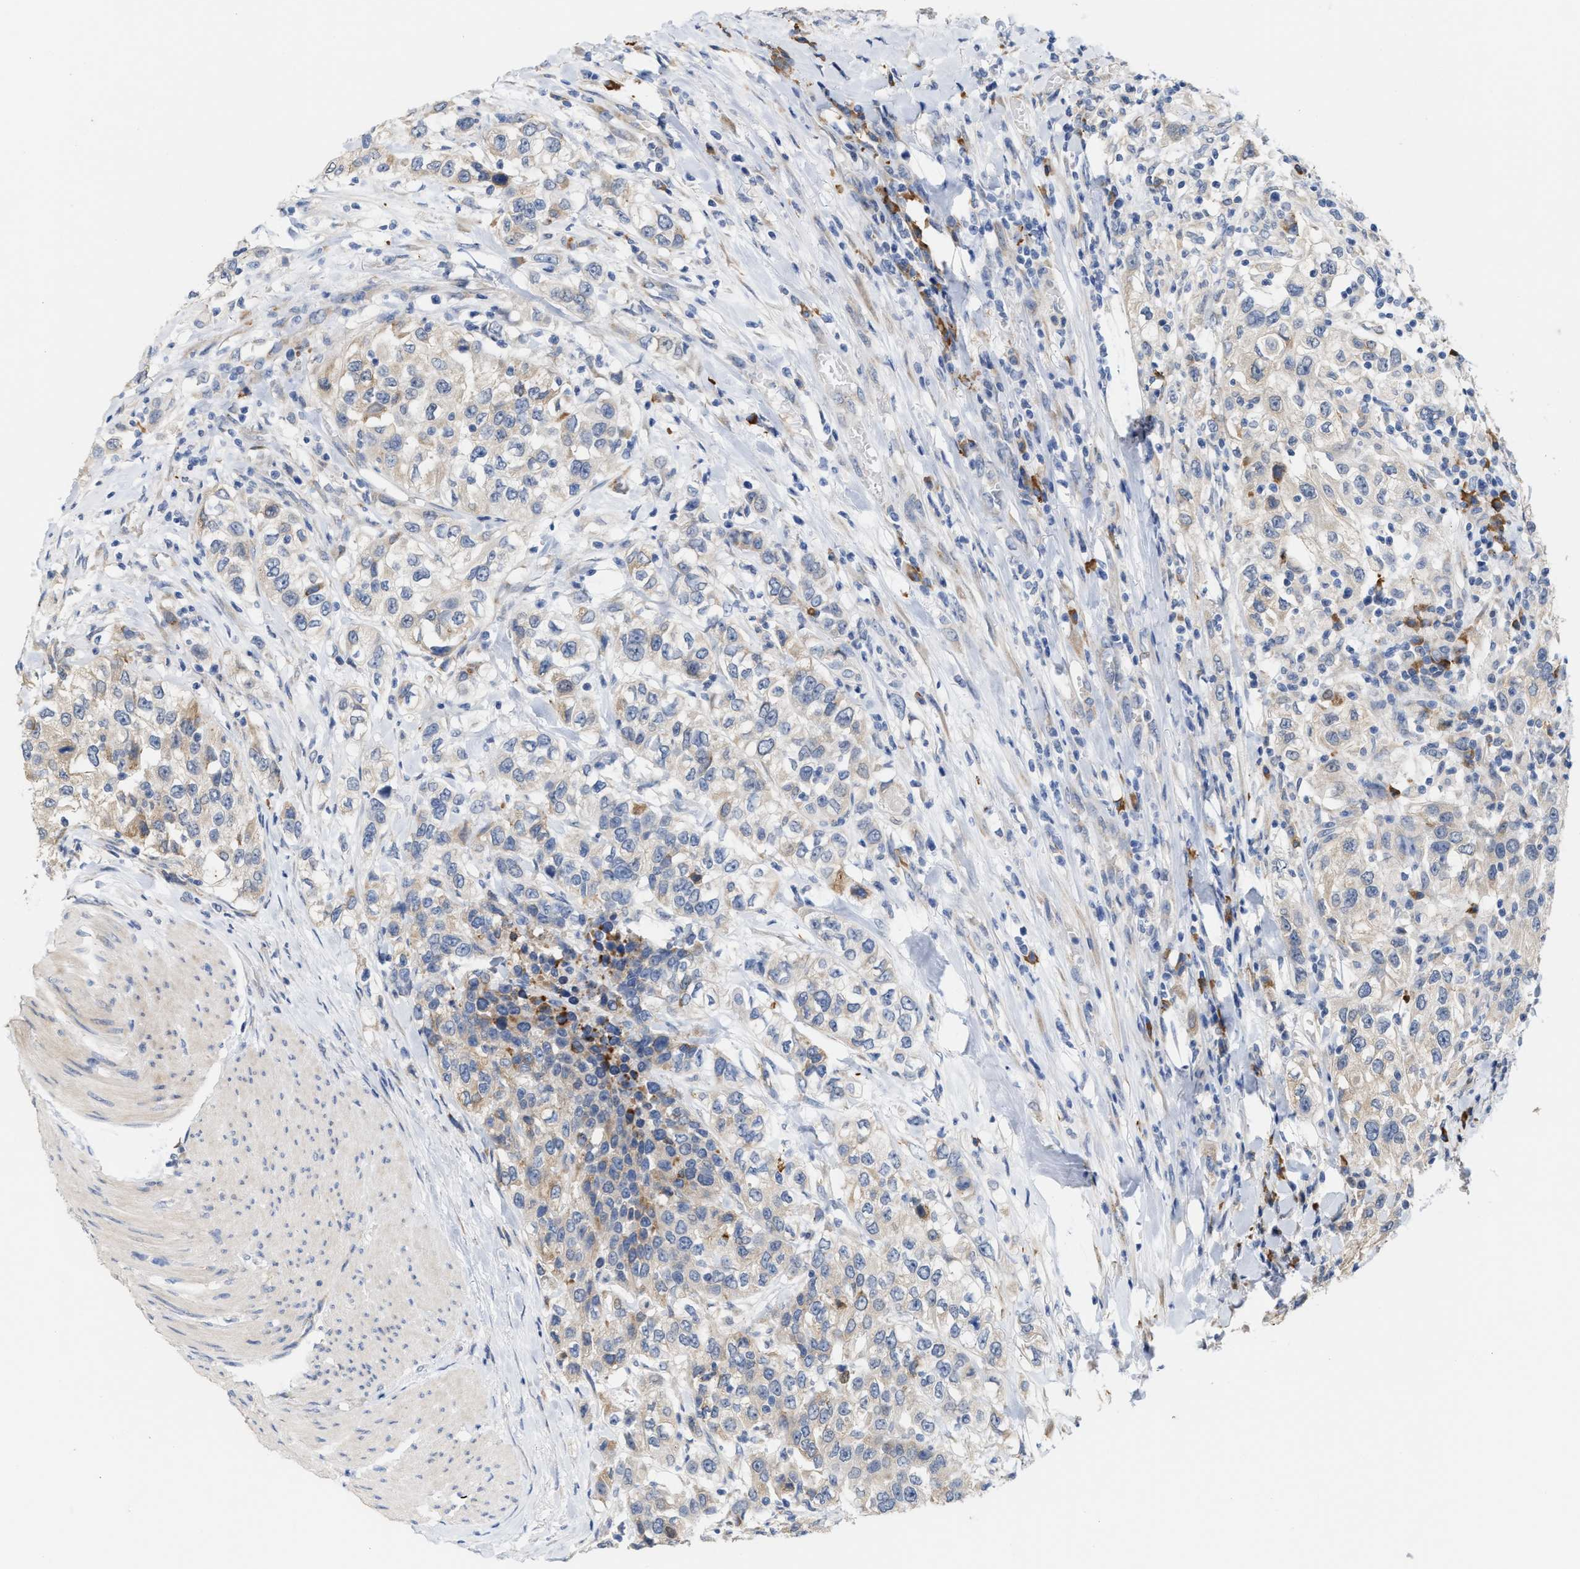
{"staining": {"intensity": "weak", "quantity": "<25%", "location": "cytoplasmic/membranous"}, "tissue": "urothelial cancer", "cell_type": "Tumor cells", "image_type": "cancer", "snomed": [{"axis": "morphology", "description": "Urothelial carcinoma, High grade"}, {"axis": "topography", "description": "Urinary bladder"}], "caption": "This is an immunohistochemistry (IHC) histopathology image of human urothelial cancer. There is no staining in tumor cells.", "gene": "RYR2", "patient": {"sex": "female", "age": 80}}